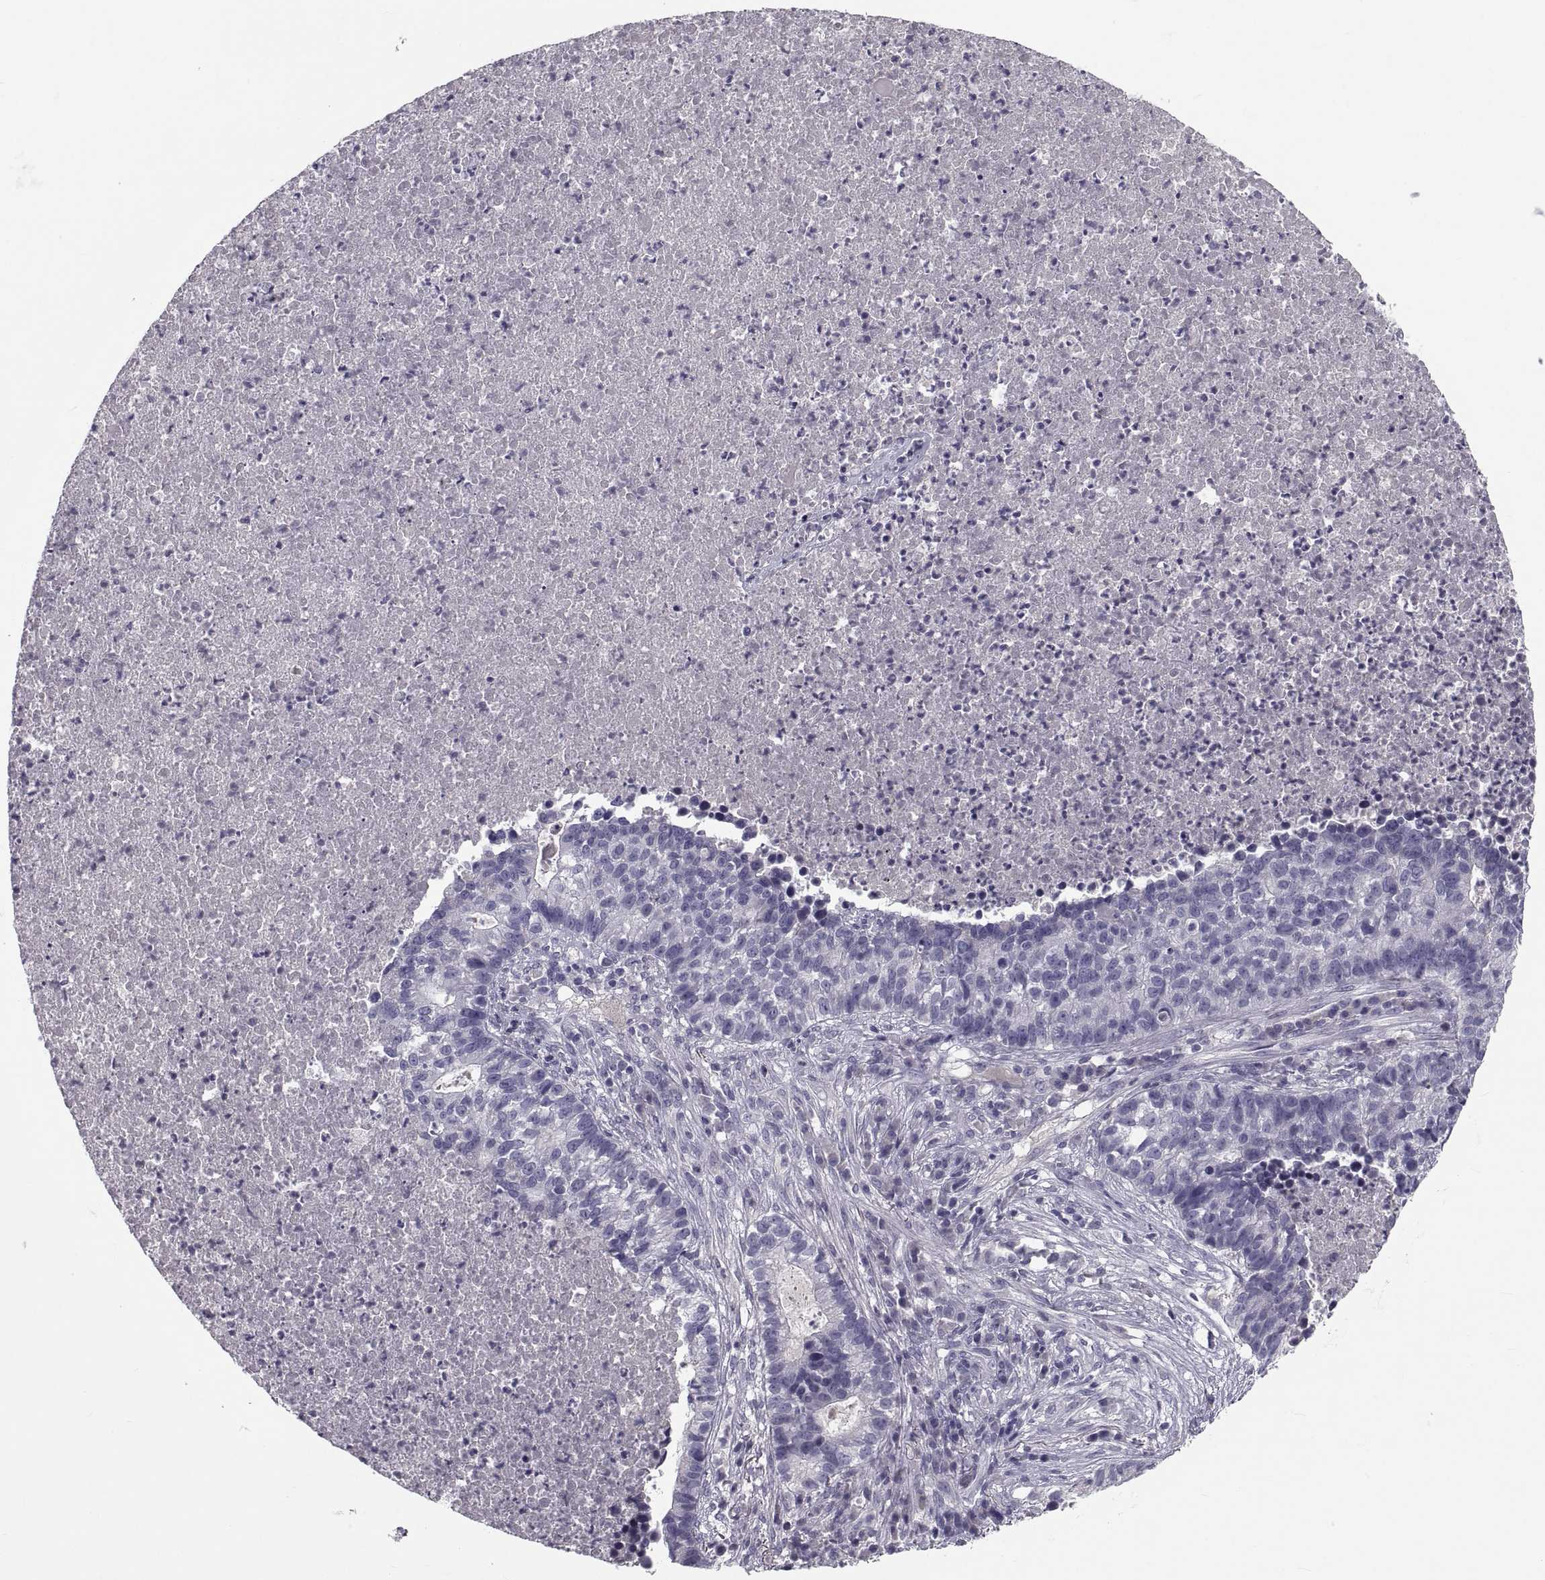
{"staining": {"intensity": "negative", "quantity": "none", "location": "none"}, "tissue": "lung cancer", "cell_type": "Tumor cells", "image_type": "cancer", "snomed": [{"axis": "morphology", "description": "Adenocarcinoma, NOS"}, {"axis": "topography", "description": "Lung"}], "caption": "Immunohistochemistry histopathology image of neoplastic tissue: human lung cancer stained with DAB (3,3'-diaminobenzidine) displays no significant protein expression in tumor cells.", "gene": "PDZRN4", "patient": {"sex": "male", "age": 57}}